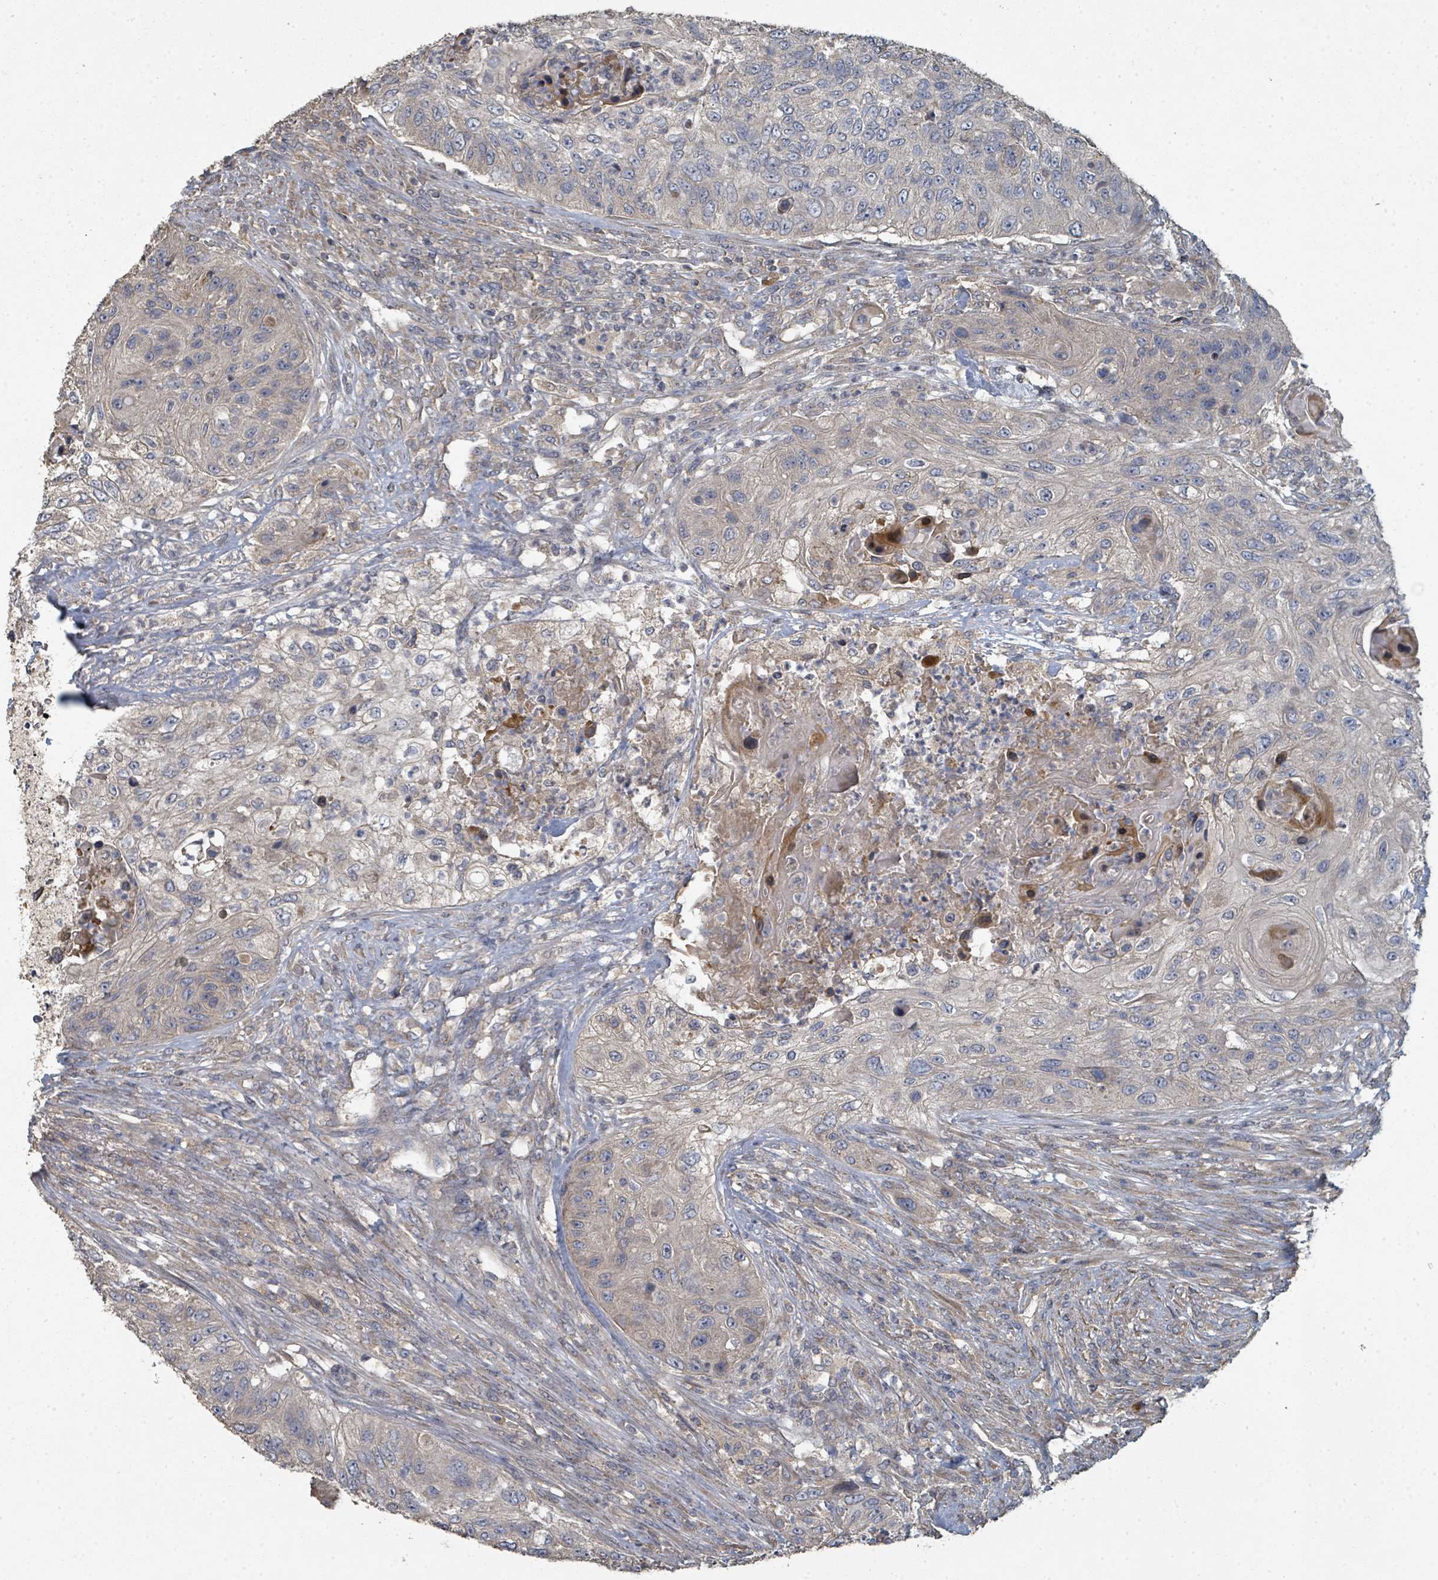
{"staining": {"intensity": "negative", "quantity": "none", "location": "none"}, "tissue": "urothelial cancer", "cell_type": "Tumor cells", "image_type": "cancer", "snomed": [{"axis": "morphology", "description": "Urothelial carcinoma, High grade"}, {"axis": "topography", "description": "Urinary bladder"}], "caption": "Urothelial cancer was stained to show a protein in brown. There is no significant staining in tumor cells. Nuclei are stained in blue.", "gene": "WDFY1", "patient": {"sex": "female", "age": 60}}